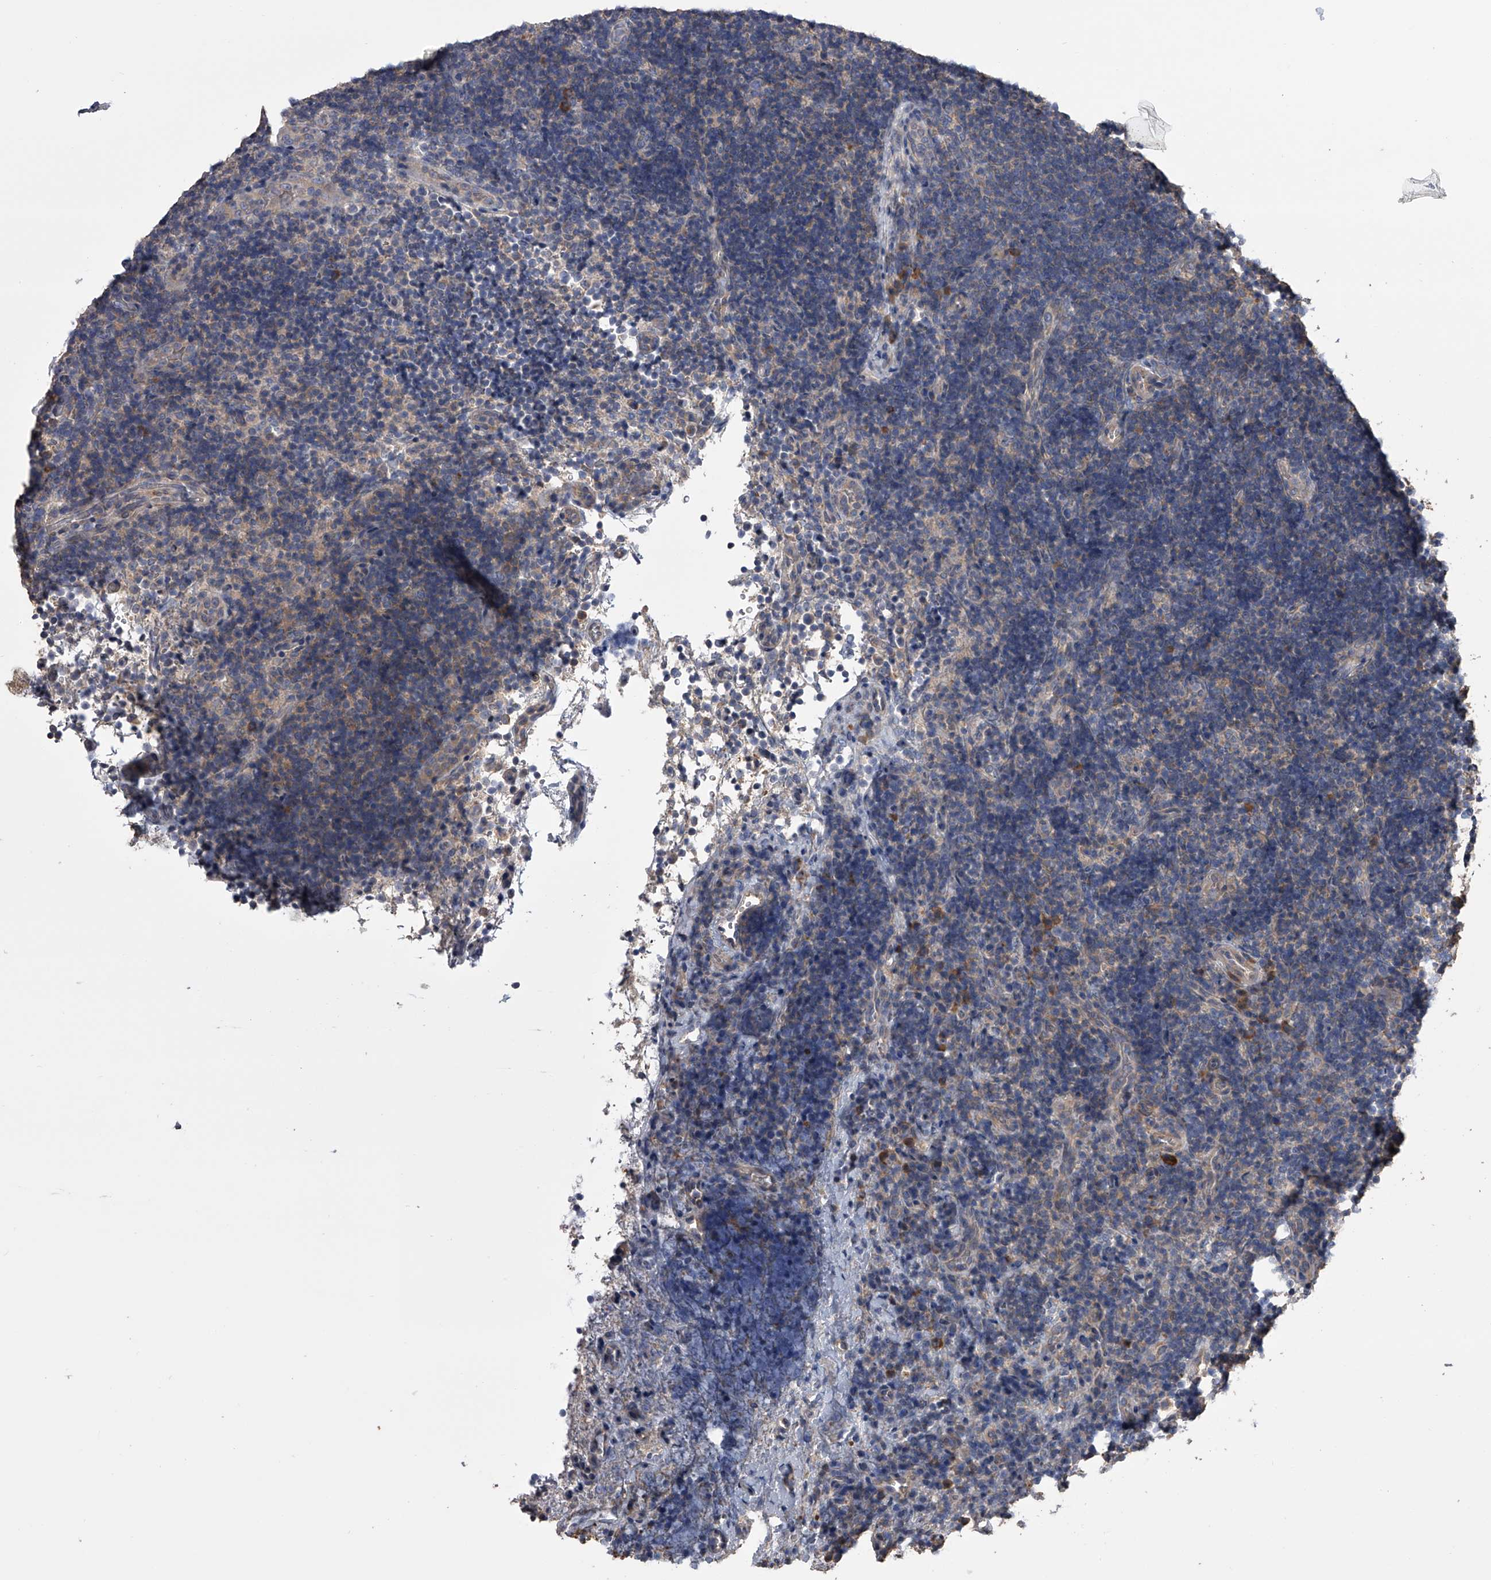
{"staining": {"intensity": "negative", "quantity": "none", "location": "none"}, "tissue": "lymph node", "cell_type": "Germinal center cells", "image_type": "normal", "snomed": [{"axis": "morphology", "description": "Normal tissue, NOS"}, {"axis": "topography", "description": "Lymph node"}], "caption": "Immunohistochemistry photomicrograph of unremarkable lymph node: human lymph node stained with DAB (3,3'-diaminobenzidine) demonstrates no significant protein positivity in germinal center cells.", "gene": "ZNF343", "patient": {"sex": "female", "age": 22}}